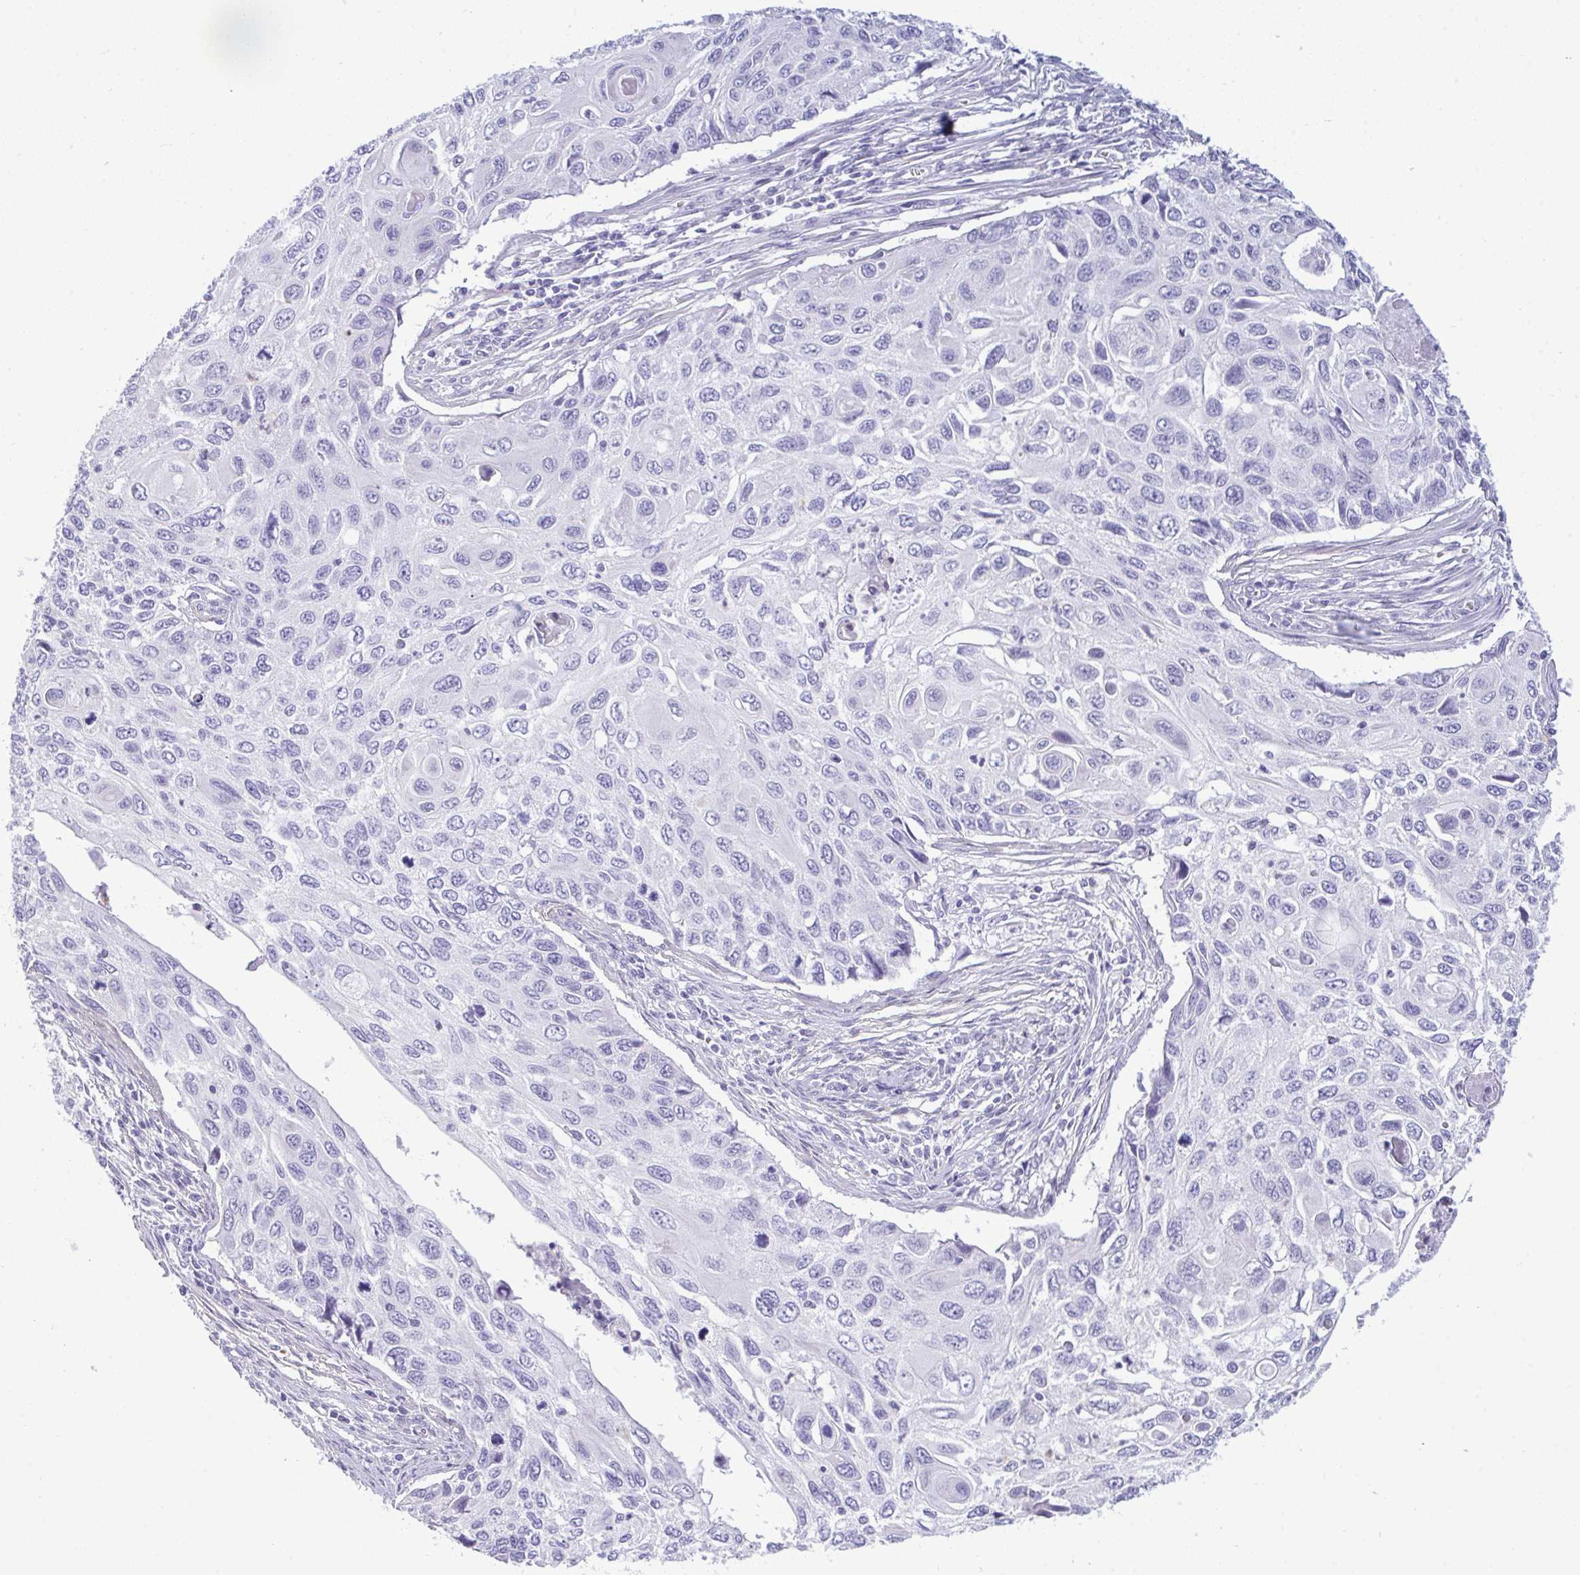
{"staining": {"intensity": "negative", "quantity": "none", "location": "none"}, "tissue": "cervical cancer", "cell_type": "Tumor cells", "image_type": "cancer", "snomed": [{"axis": "morphology", "description": "Squamous cell carcinoma, NOS"}, {"axis": "topography", "description": "Cervix"}], "caption": "Immunohistochemistry micrograph of human cervical cancer (squamous cell carcinoma) stained for a protein (brown), which displays no positivity in tumor cells. Brightfield microscopy of IHC stained with DAB (brown) and hematoxylin (blue), captured at high magnification.", "gene": "MYH10", "patient": {"sex": "female", "age": 70}}